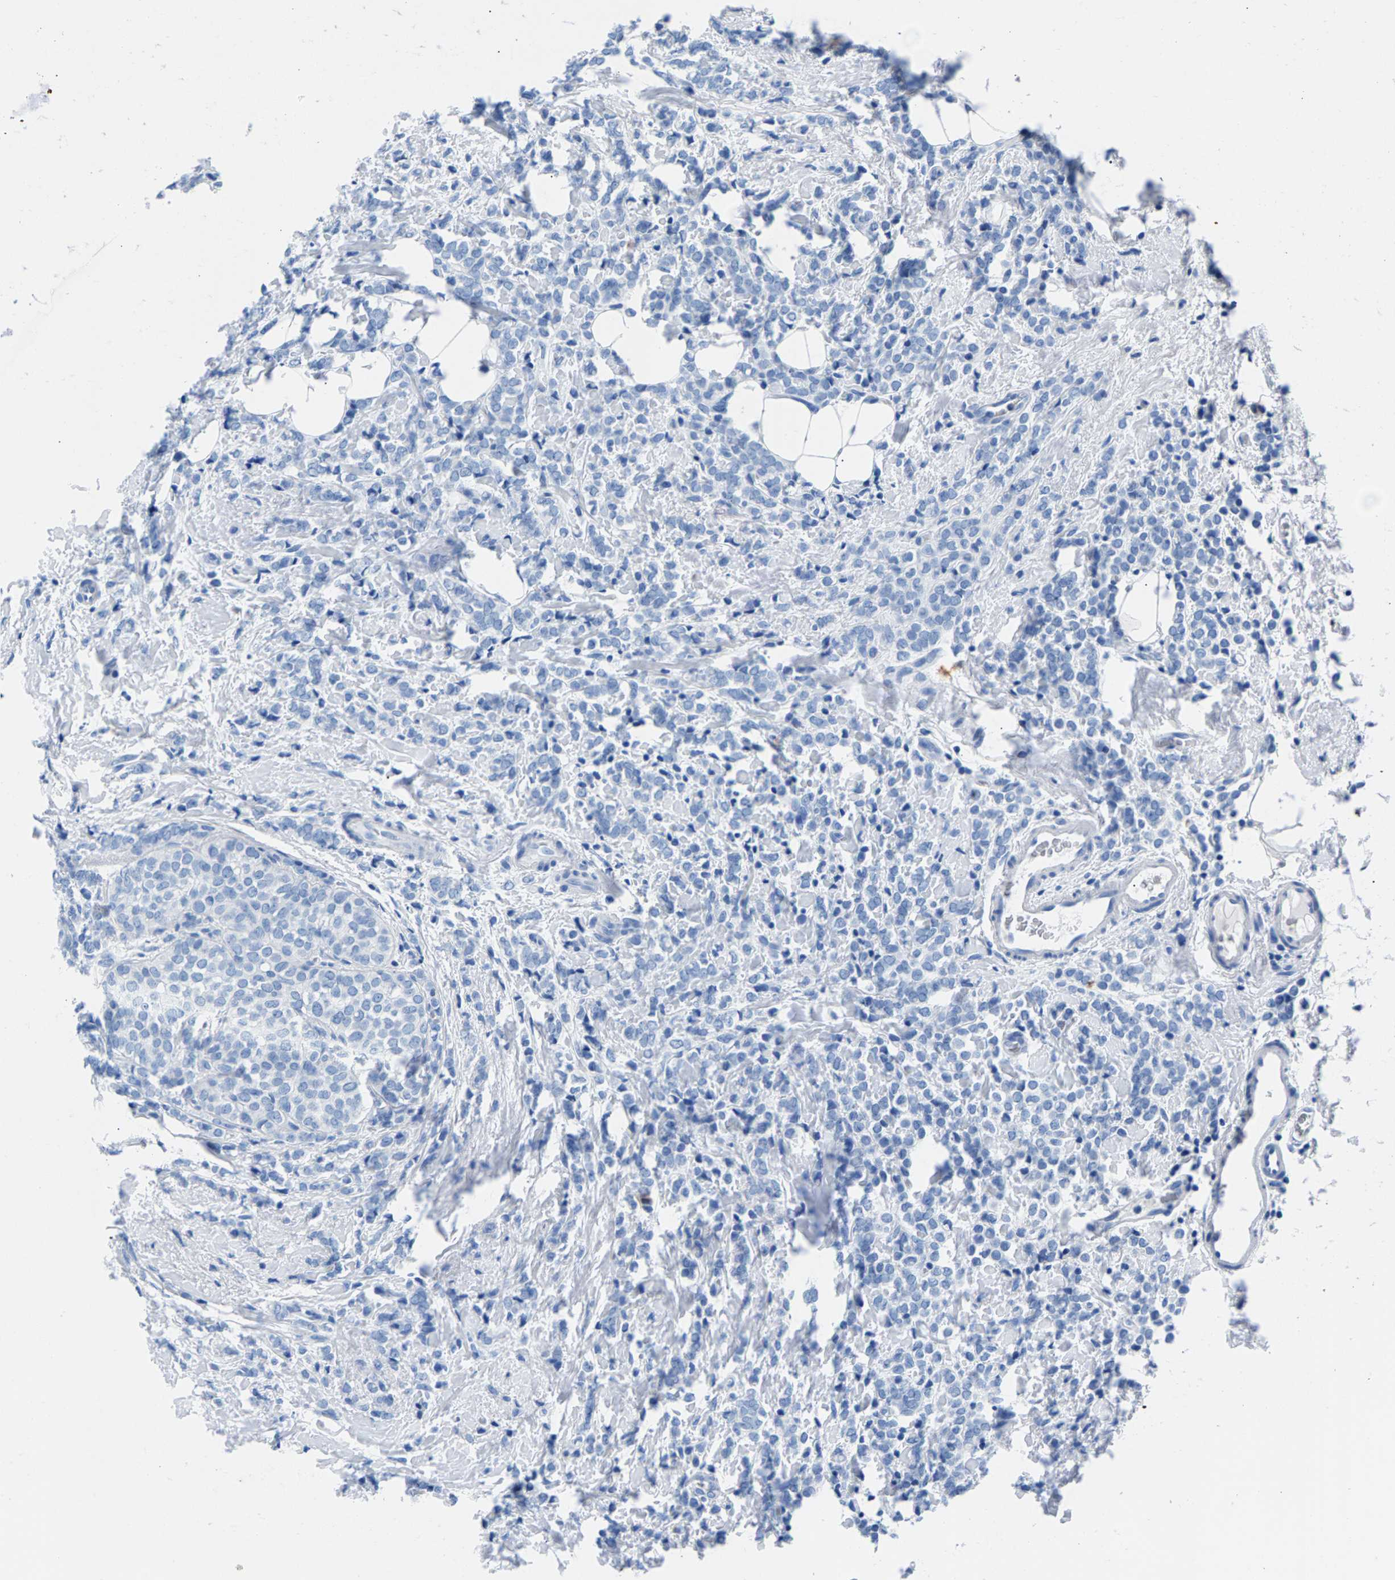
{"staining": {"intensity": "negative", "quantity": "none", "location": "none"}, "tissue": "breast cancer", "cell_type": "Tumor cells", "image_type": "cancer", "snomed": [{"axis": "morphology", "description": "Lobular carcinoma"}, {"axis": "topography", "description": "Breast"}], "caption": "The IHC histopathology image has no significant staining in tumor cells of breast lobular carcinoma tissue. (Stains: DAB immunohistochemistry (IHC) with hematoxylin counter stain, Microscopy: brightfield microscopy at high magnification).", "gene": "CPS1", "patient": {"sex": "female", "age": 50}}